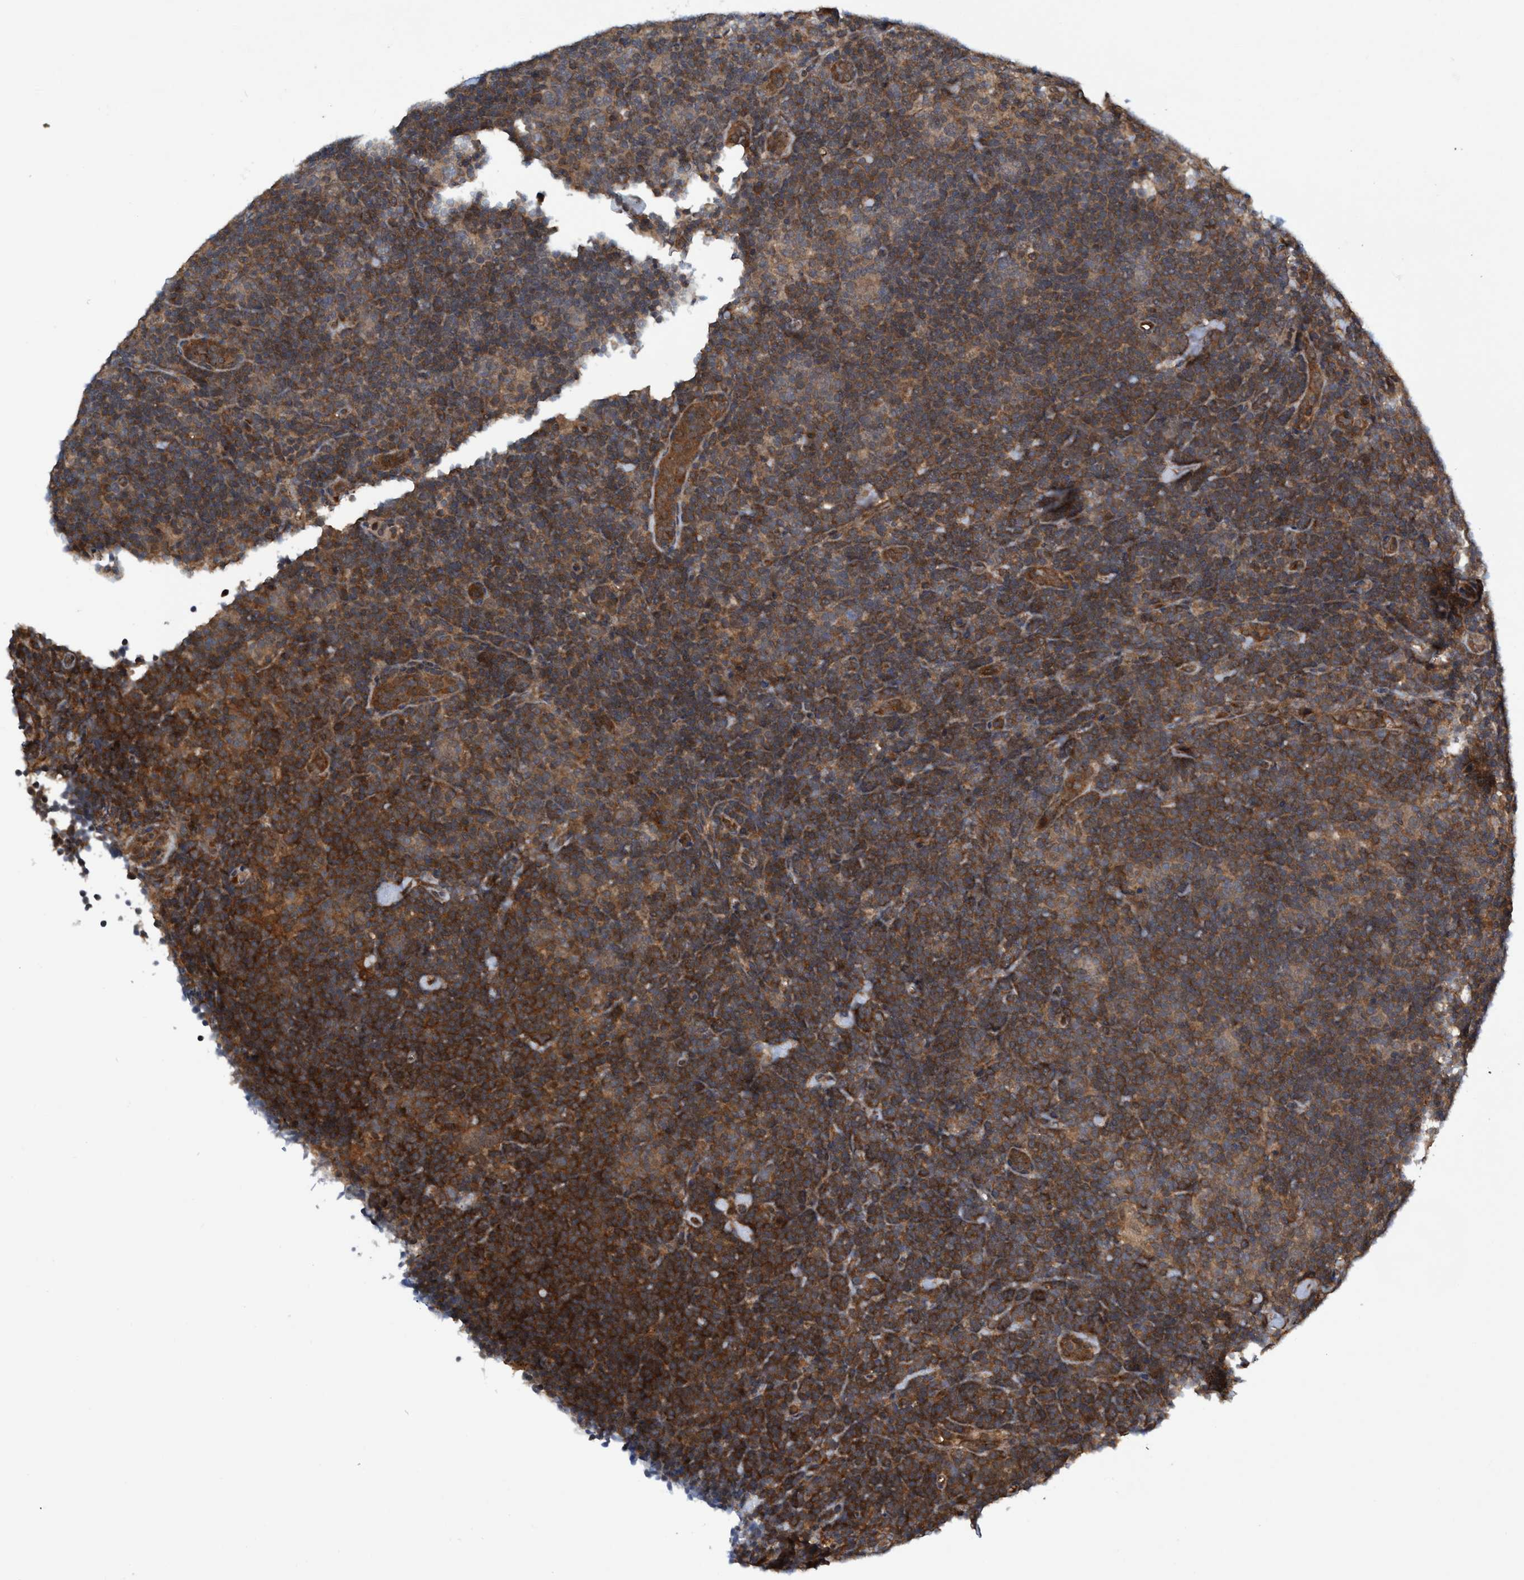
{"staining": {"intensity": "moderate", "quantity": ">75%", "location": "cytoplasmic/membranous"}, "tissue": "lymphoma", "cell_type": "Tumor cells", "image_type": "cancer", "snomed": [{"axis": "morphology", "description": "Hodgkin's disease, NOS"}, {"axis": "topography", "description": "Lymph node"}], "caption": "This is a photomicrograph of immunohistochemistry (IHC) staining of Hodgkin's disease, which shows moderate expression in the cytoplasmic/membranous of tumor cells.", "gene": "TRIM65", "patient": {"sex": "female", "age": 57}}